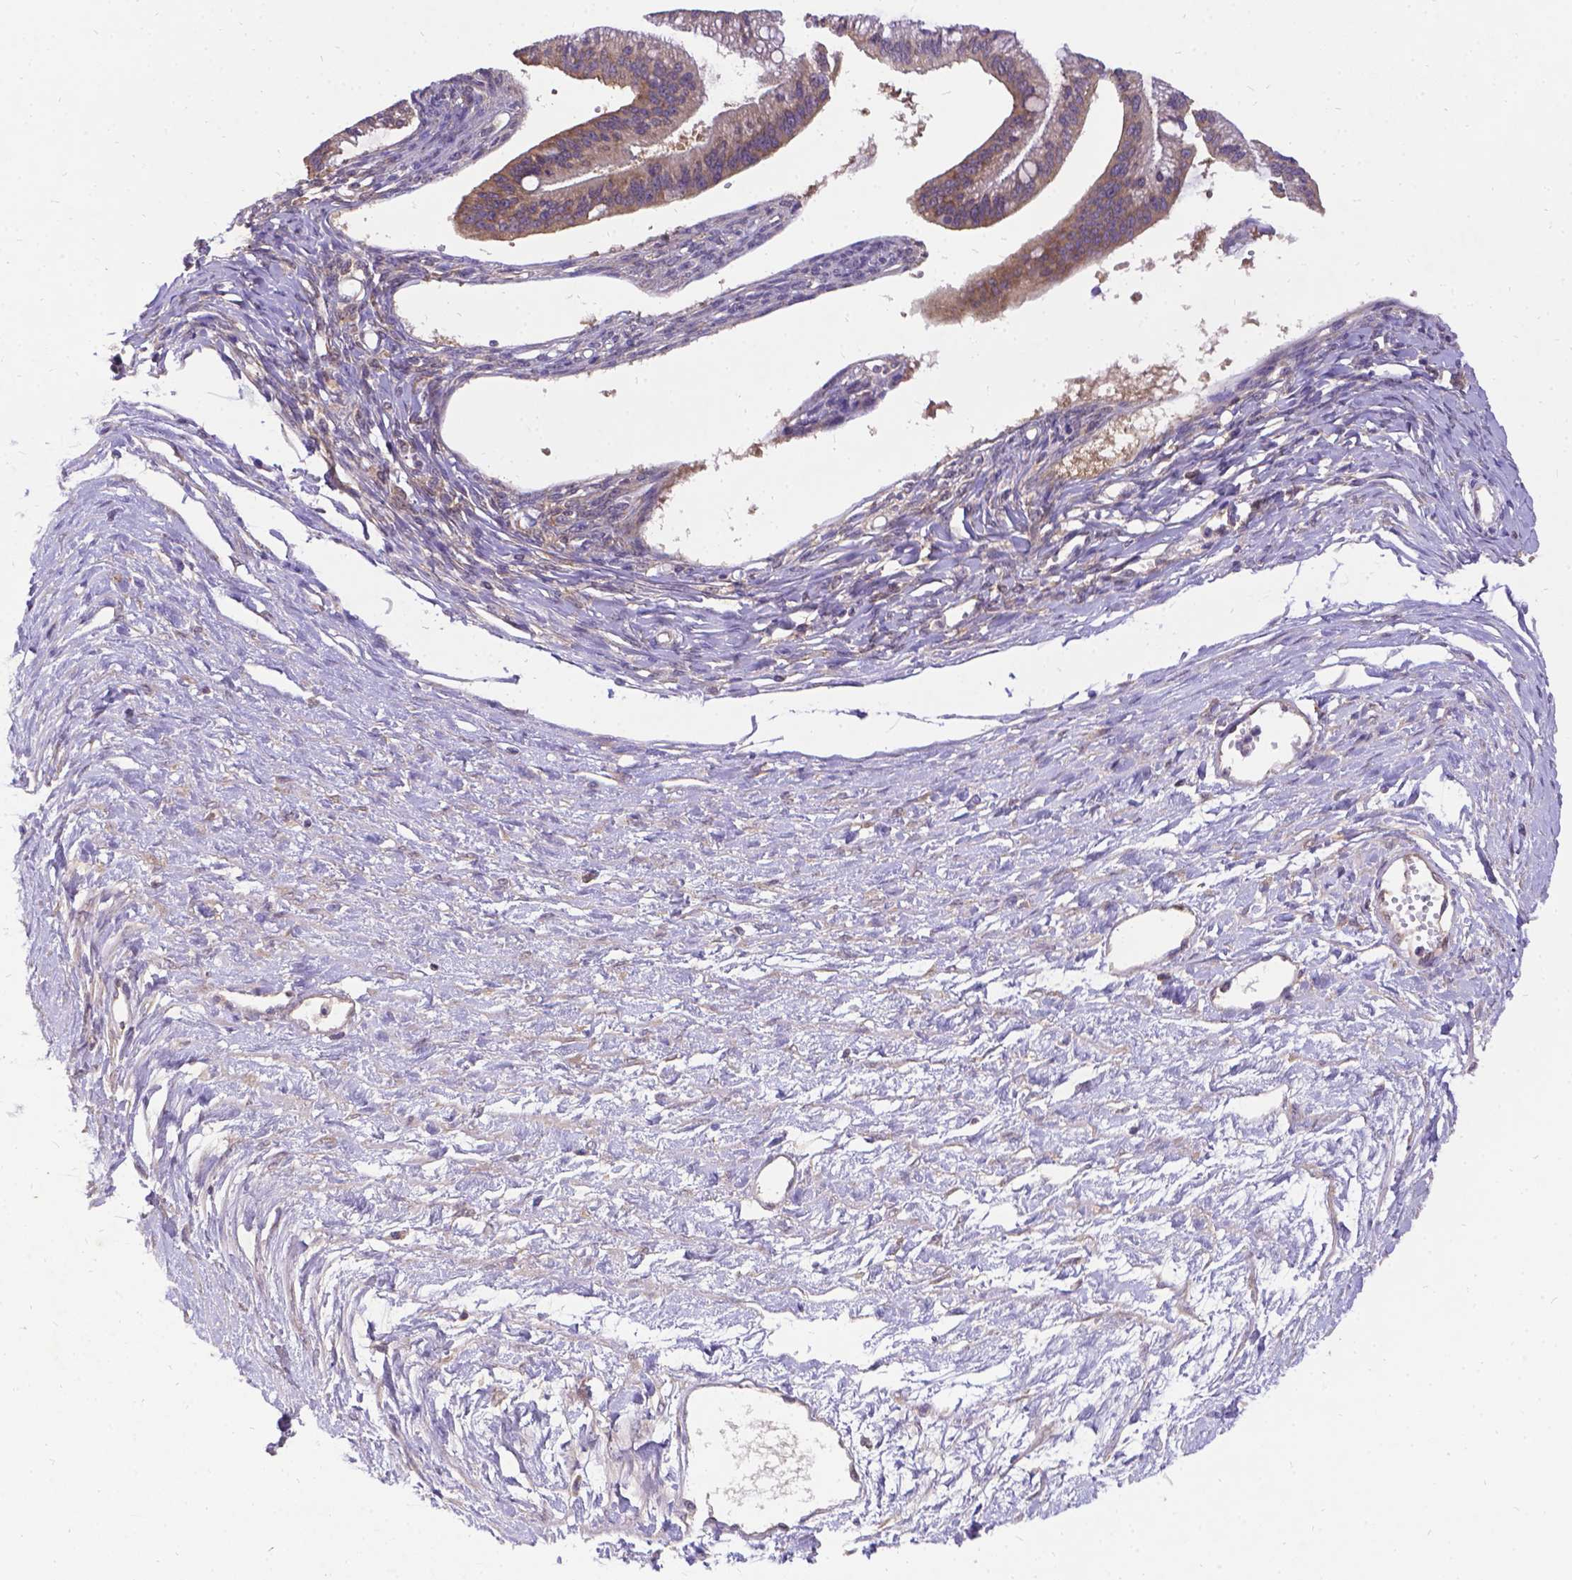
{"staining": {"intensity": "moderate", "quantity": ">75%", "location": "cytoplasmic/membranous"}, "tissue": "ovarian cancer", "cell_type": "Tumor cells", "image_type": "cancer", "snomed": [{"axis": "morphology", "description": "Cystadenocarcinoma, mucinous, NOS"}, {"axis": "topography", "description": "Ovary"}], "caption": "Mucinous cystadenocarcinoma (ovarian) tissue exhibits moderate cytoplasmic/membranous expression in approximately >75% of tumor cells Using DAB (3,3'-diaminobenzidine) (brown) and hematoxylin (blue) stains, captured at high magnification using brightfield microscopy.", "gene": "DENND6A", "patient": {"sex": "female", "age": 73}}